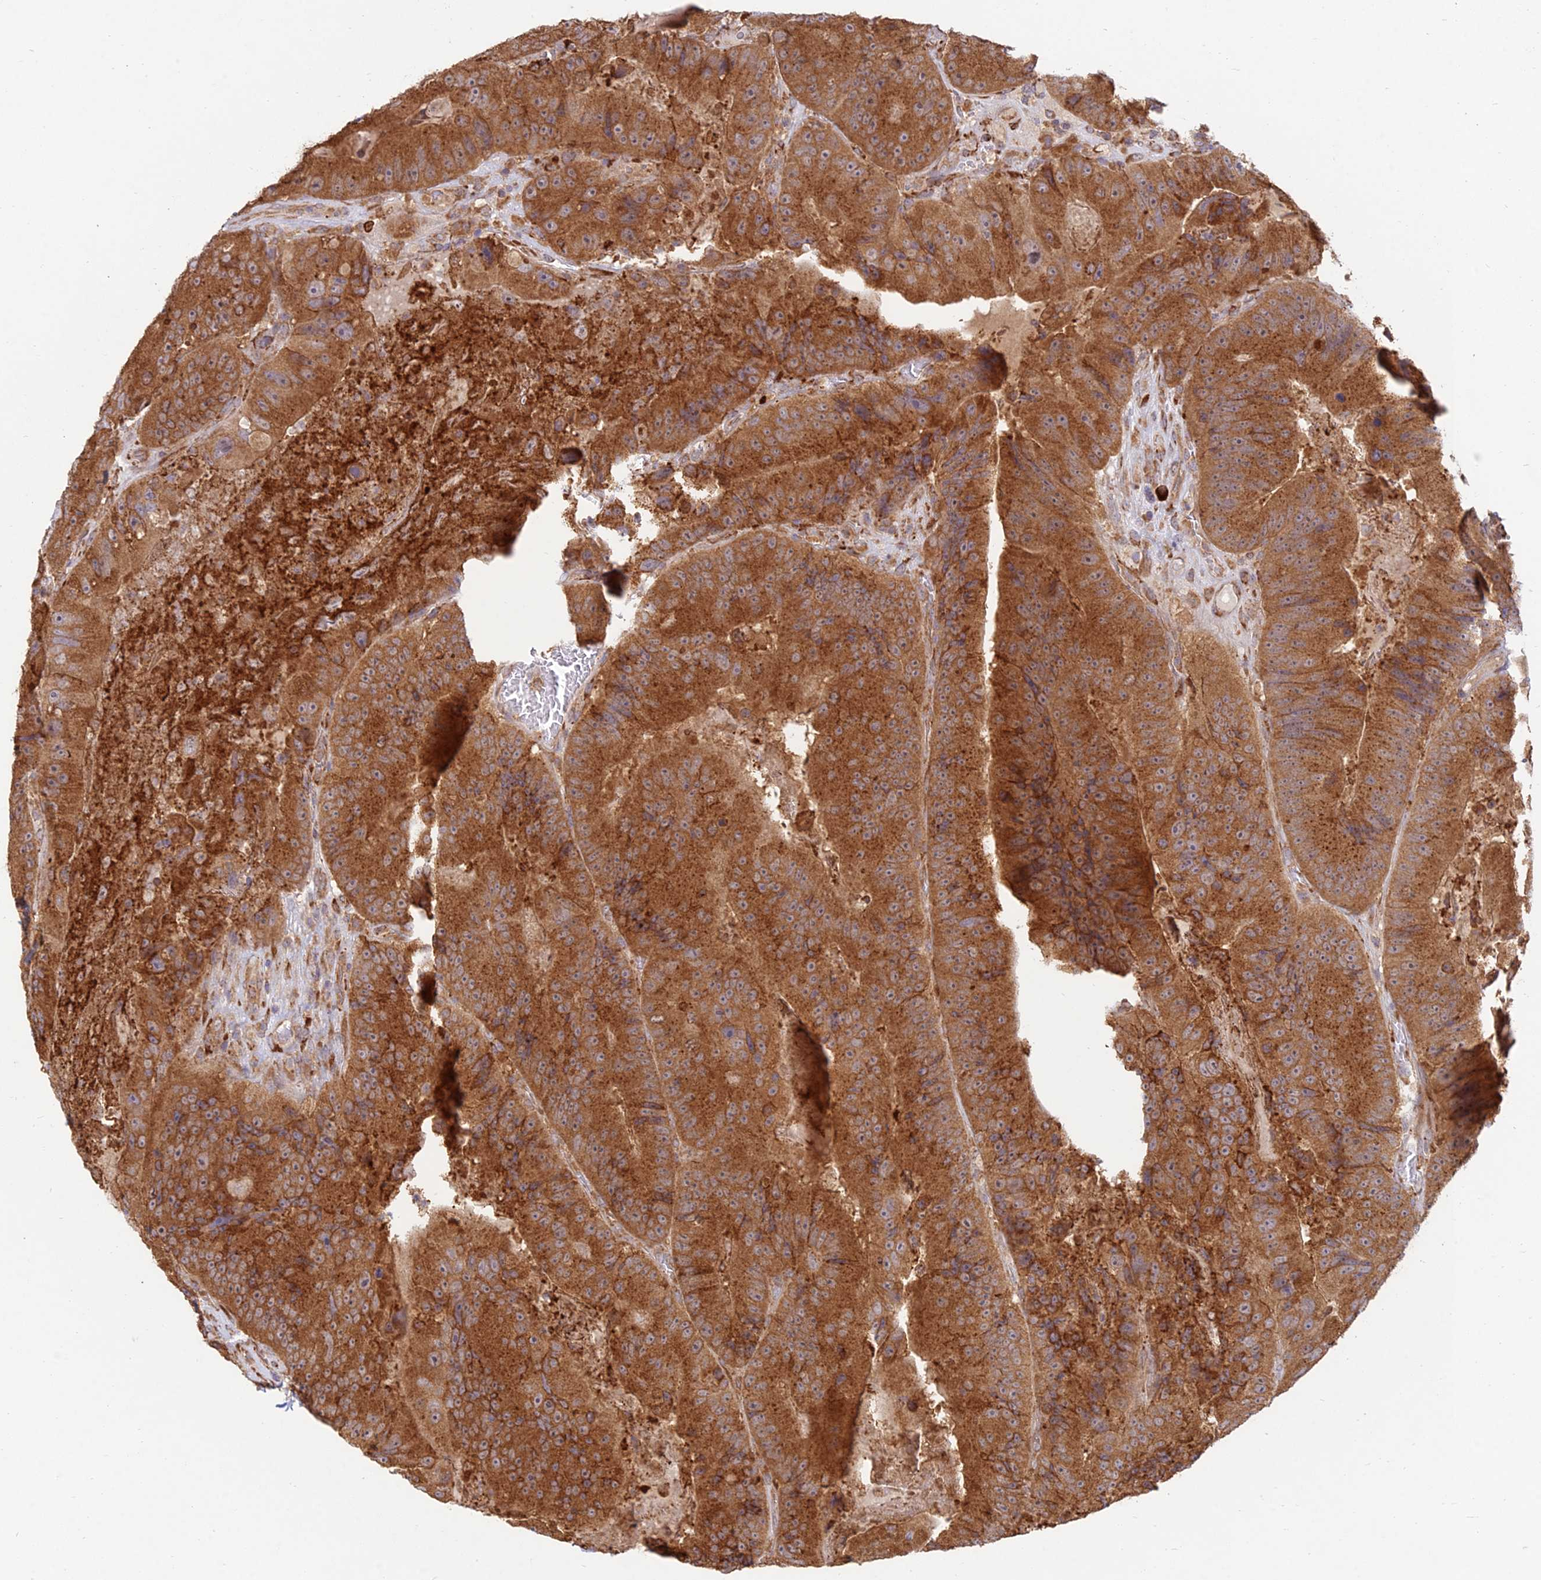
{"staining": {"intensity": "moderate", "quantity": ">75%", "location": "cytoplasmic/membranous"}, "tissue": "colorectal cancer", "cell_type": "Tumor cells", "image_type": "cancer", "snomed": [{"axis": "morphology", "description": "Adenocarcinoma, NOS"}, {"axis": "topography", "description": "Colon"}], "caption": "Colorectal cancer tissue reveals moderate cytoplasmic/membranous staining in about >75% of tumor cells", "gene": "NXNL2", "patient": {"sex": "female", "age": 86}}